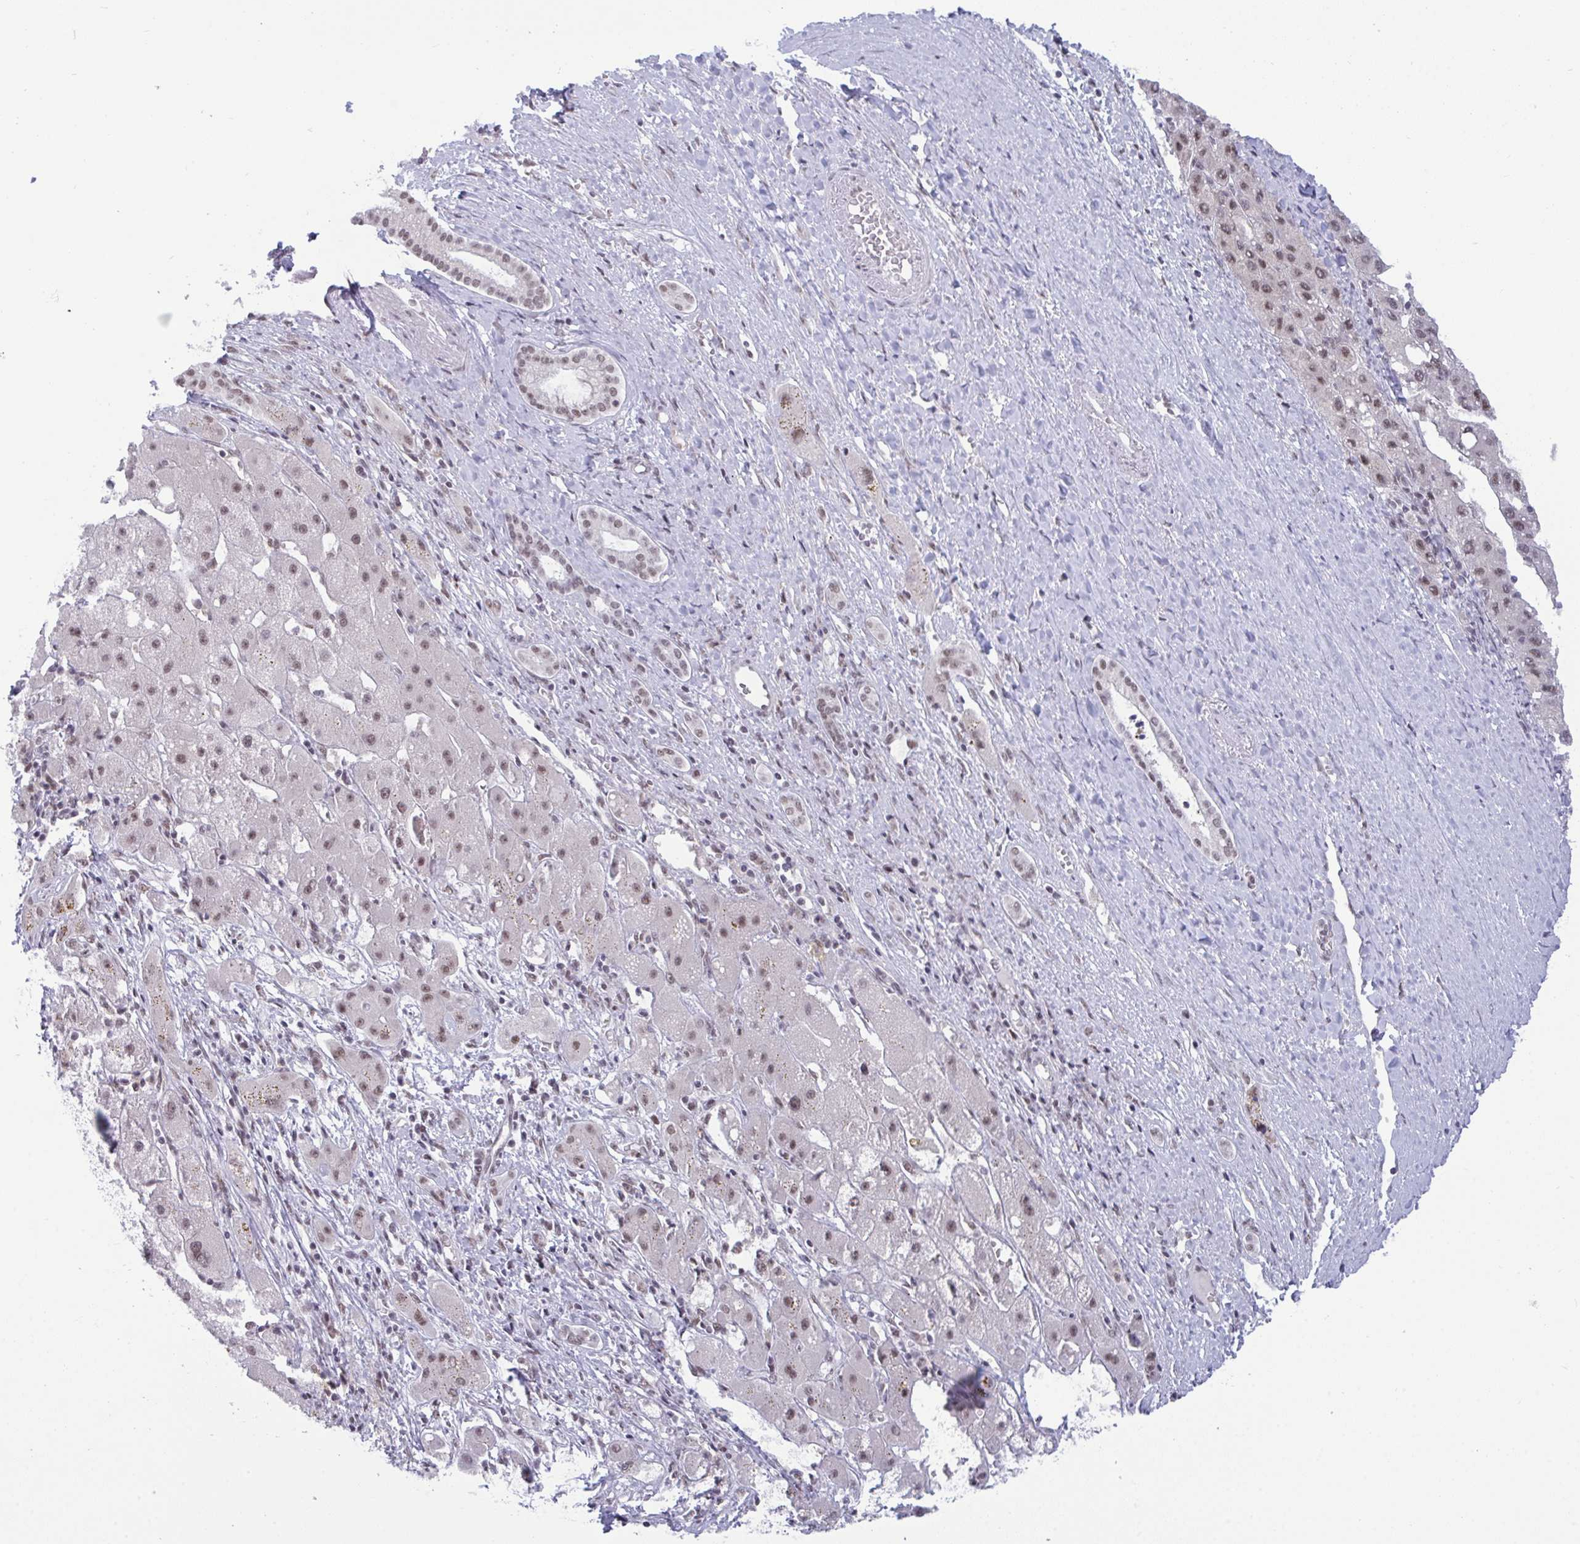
{"staining": {"intensity": "moderate", "quantity": ">75%", "location": "nuclear"}, "tissue": "liver cancer", "cell_type": "Tumor cells", "image_type": "cancer", "snomed": [{"axis": "morphology", "description": "Carcinoma, Hepatocellular, NOS"}, {"axis": "topography", "description": "Liver"}], "caption": "Brown immunohistochemical staining in liver cancer demonstrates moderate nuclear expression in approximately >75% of tumor cells.", "gene": "WBP11", "patient": {"sex": "female", "age": 82}}